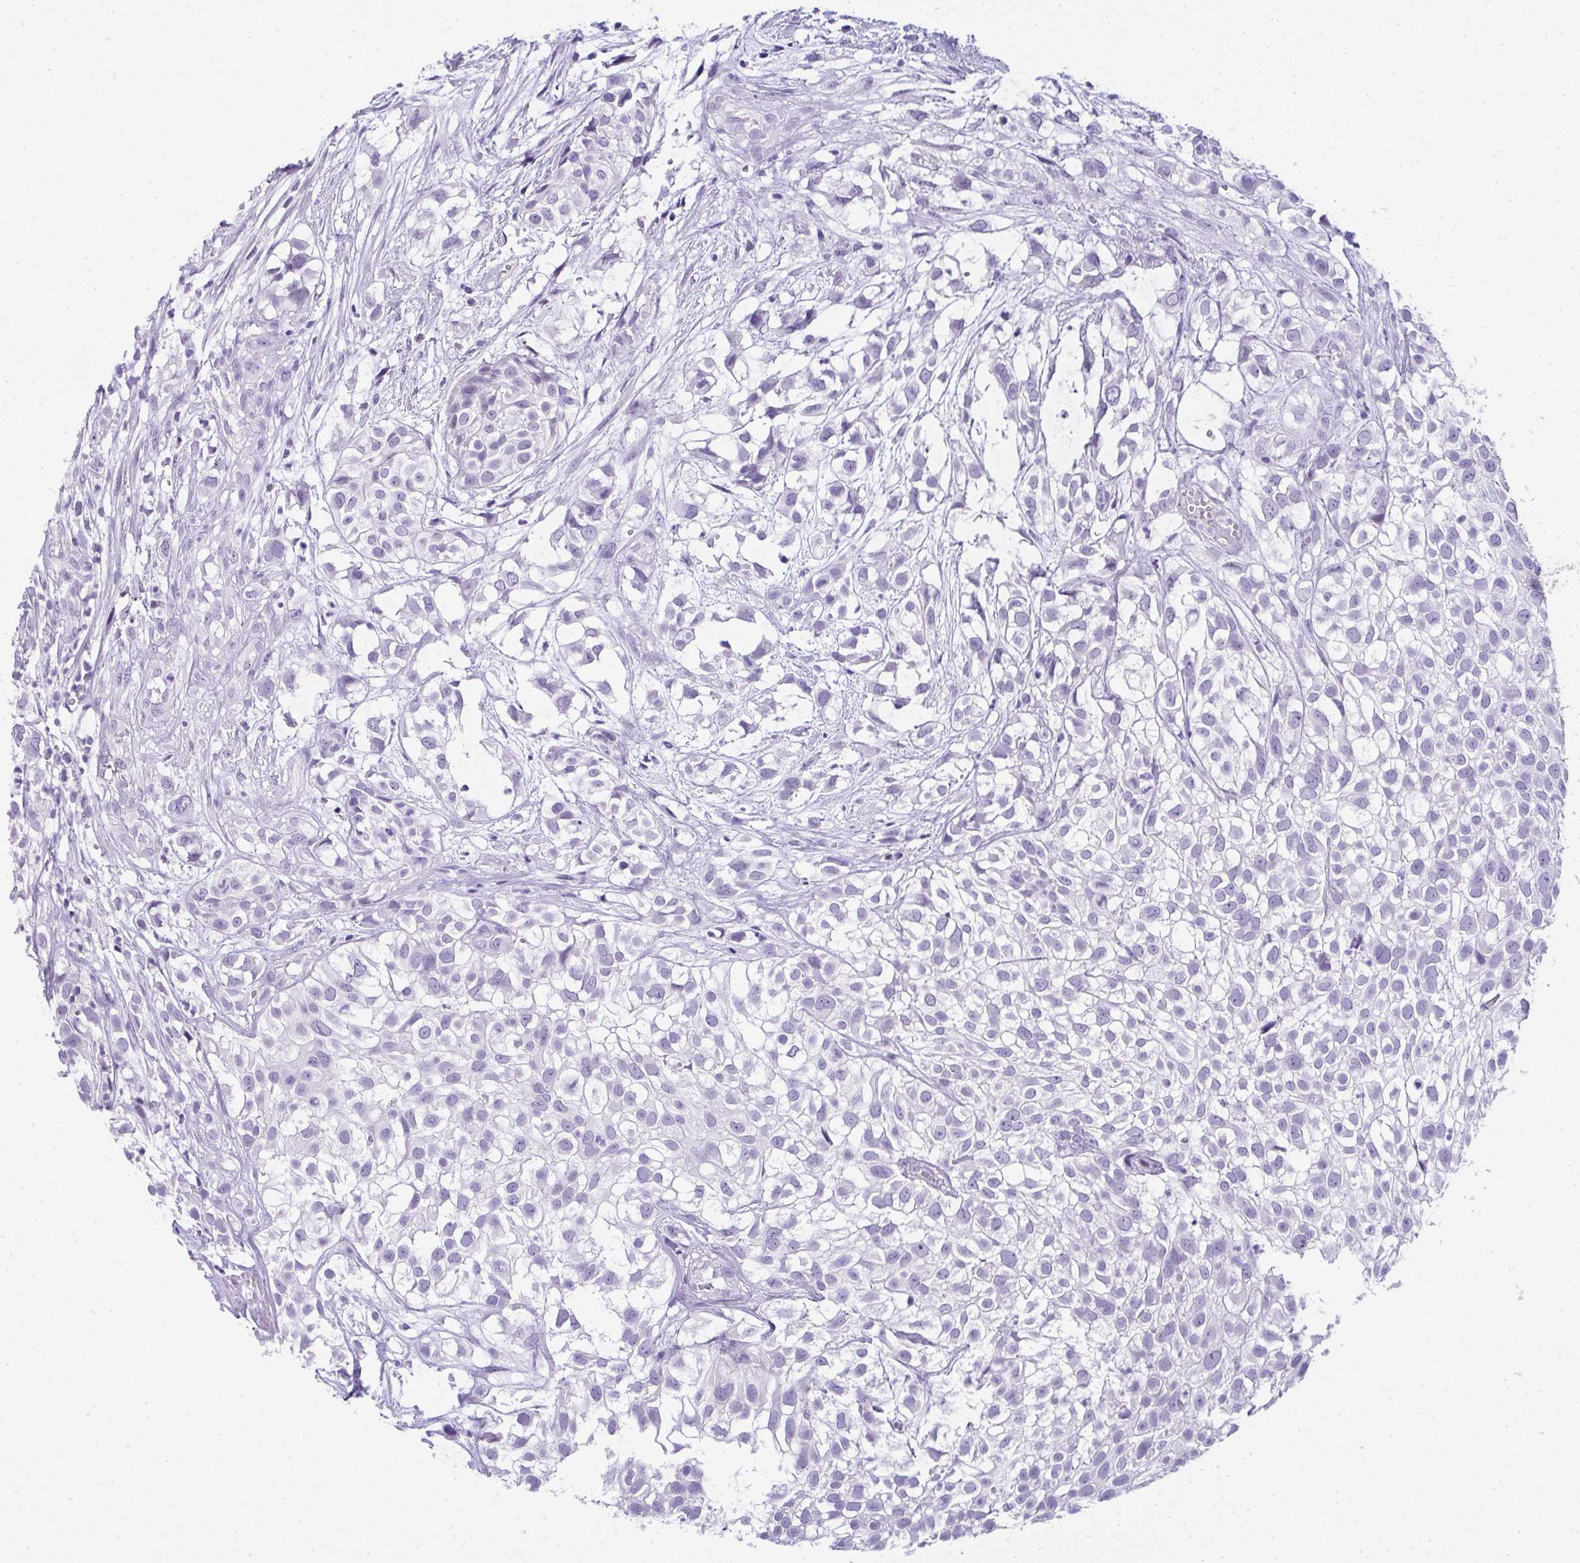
{"staining": {"intensity": "negative", "quantity": "none", "location": "none"}, "tissue": "urothelial cancer", "cell_type": "Tumor cells", "image_type": "cancer", "snomed": [{"axis": "morphology", "description": "Urothelial carcinoma, High grade"}, {"axis": "topography", "description": "Urinary bladder"}], "caption": "Immunohistochemical staining of human urothelial cancer demonstrates no significant staining in tumor cells. The staining was performed using DAB (3,3'-diaminobenzidine) to visualize the protein expression in brown, while the nuclei were stained in blue with hematoxylin (Magnification: 20x).", "gene": "RNF183", "patient": {"sex": "male", "age": 56}}